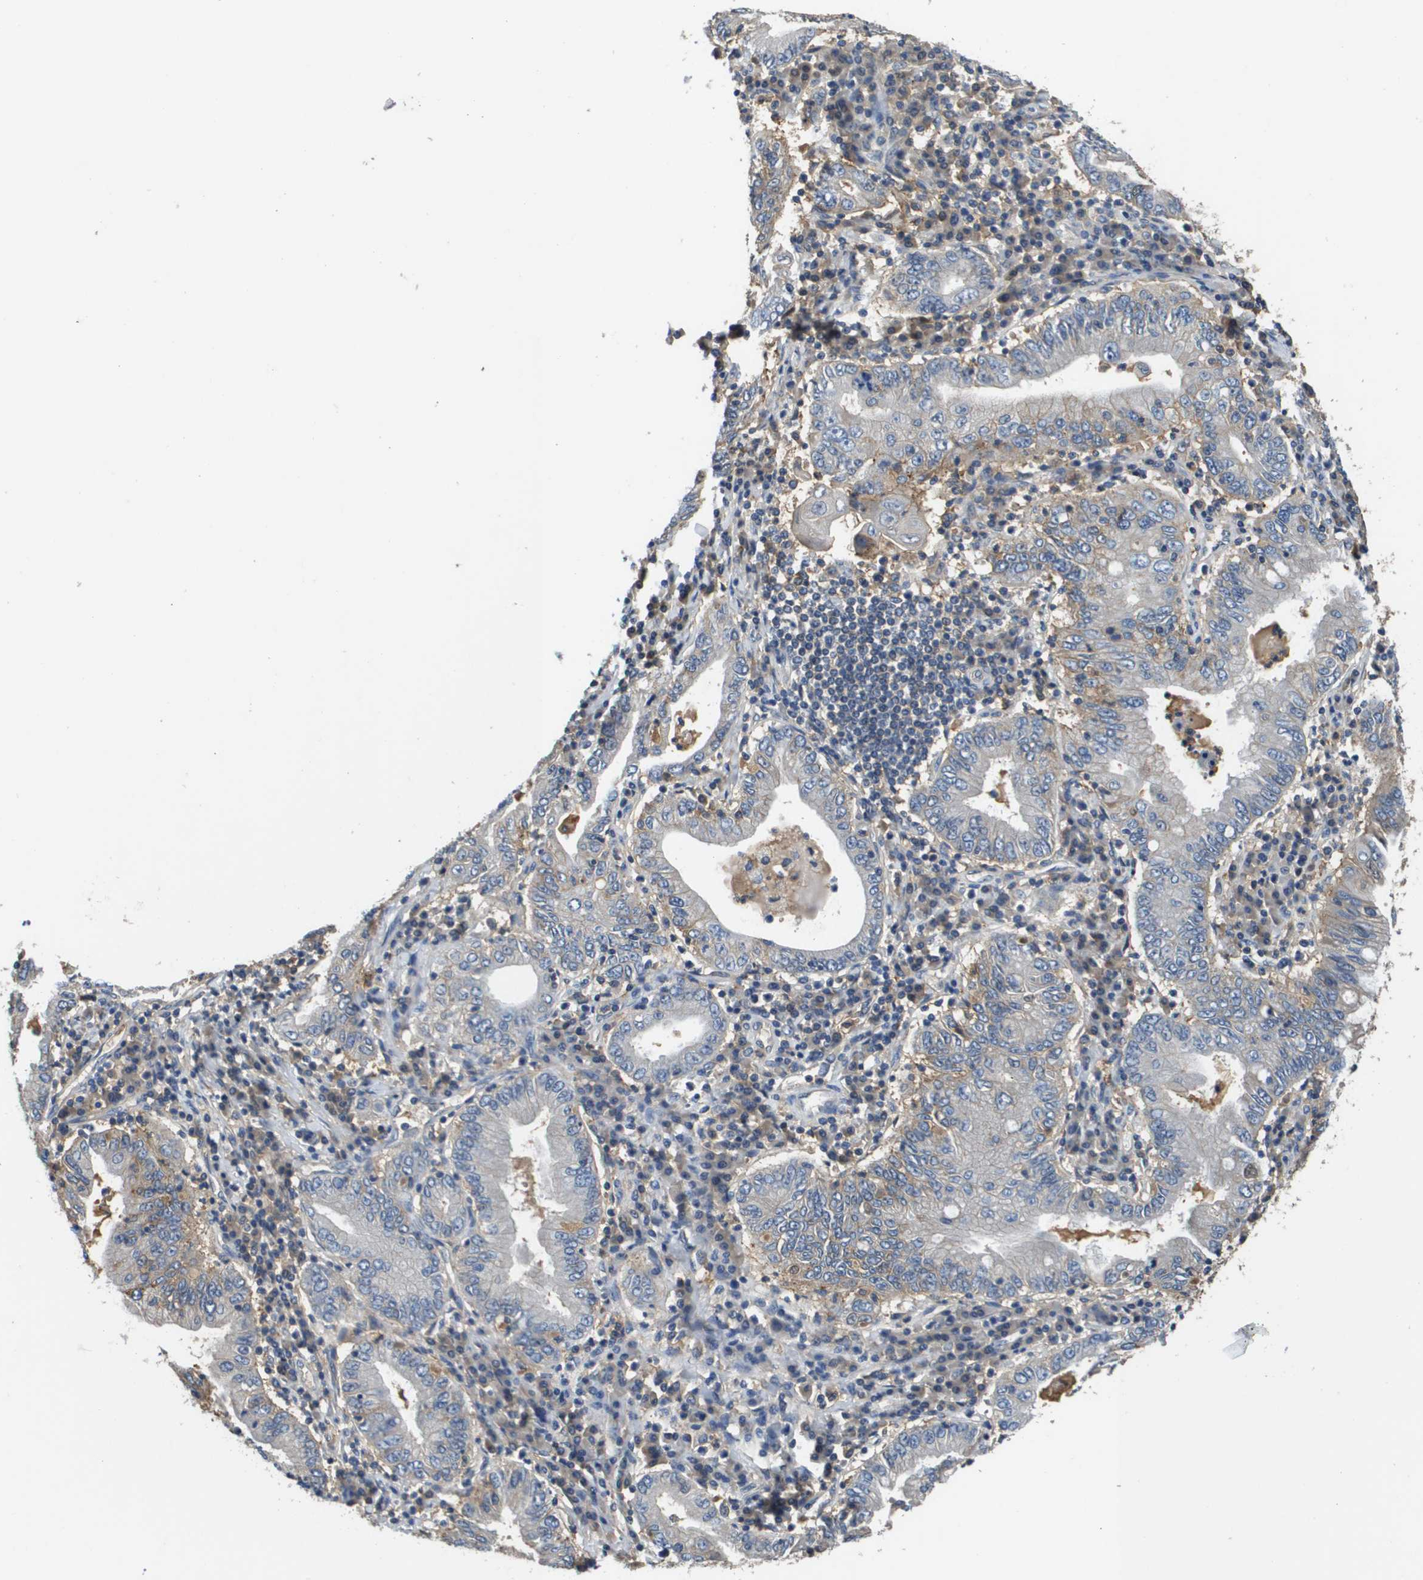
{"staining": {"intensity": "negative", "quantity": "none", "location": "none"}, "tissue": "stomach cancer", "cell_type": "Tumor cells", "image_type": "cancer", "snomed": [{"axis": "morphology", "description": "Normal tissue, NOS"}, {"axis": "morphology", "description": "Adenocarcinoma, NOS"}, {"axis": "topography", "description": "Esophagus"}, {"axis": "topography", "description": "Stomach, upper"}, {"axis": "topography", "description": "Peripheral nerve tissue"}], "caption": "Micrograph shows no significant protein positivity in tumor cells of stomach cancer.", "gene": "SLC16A3", "patient": {"sex": "male", "age": 62}}